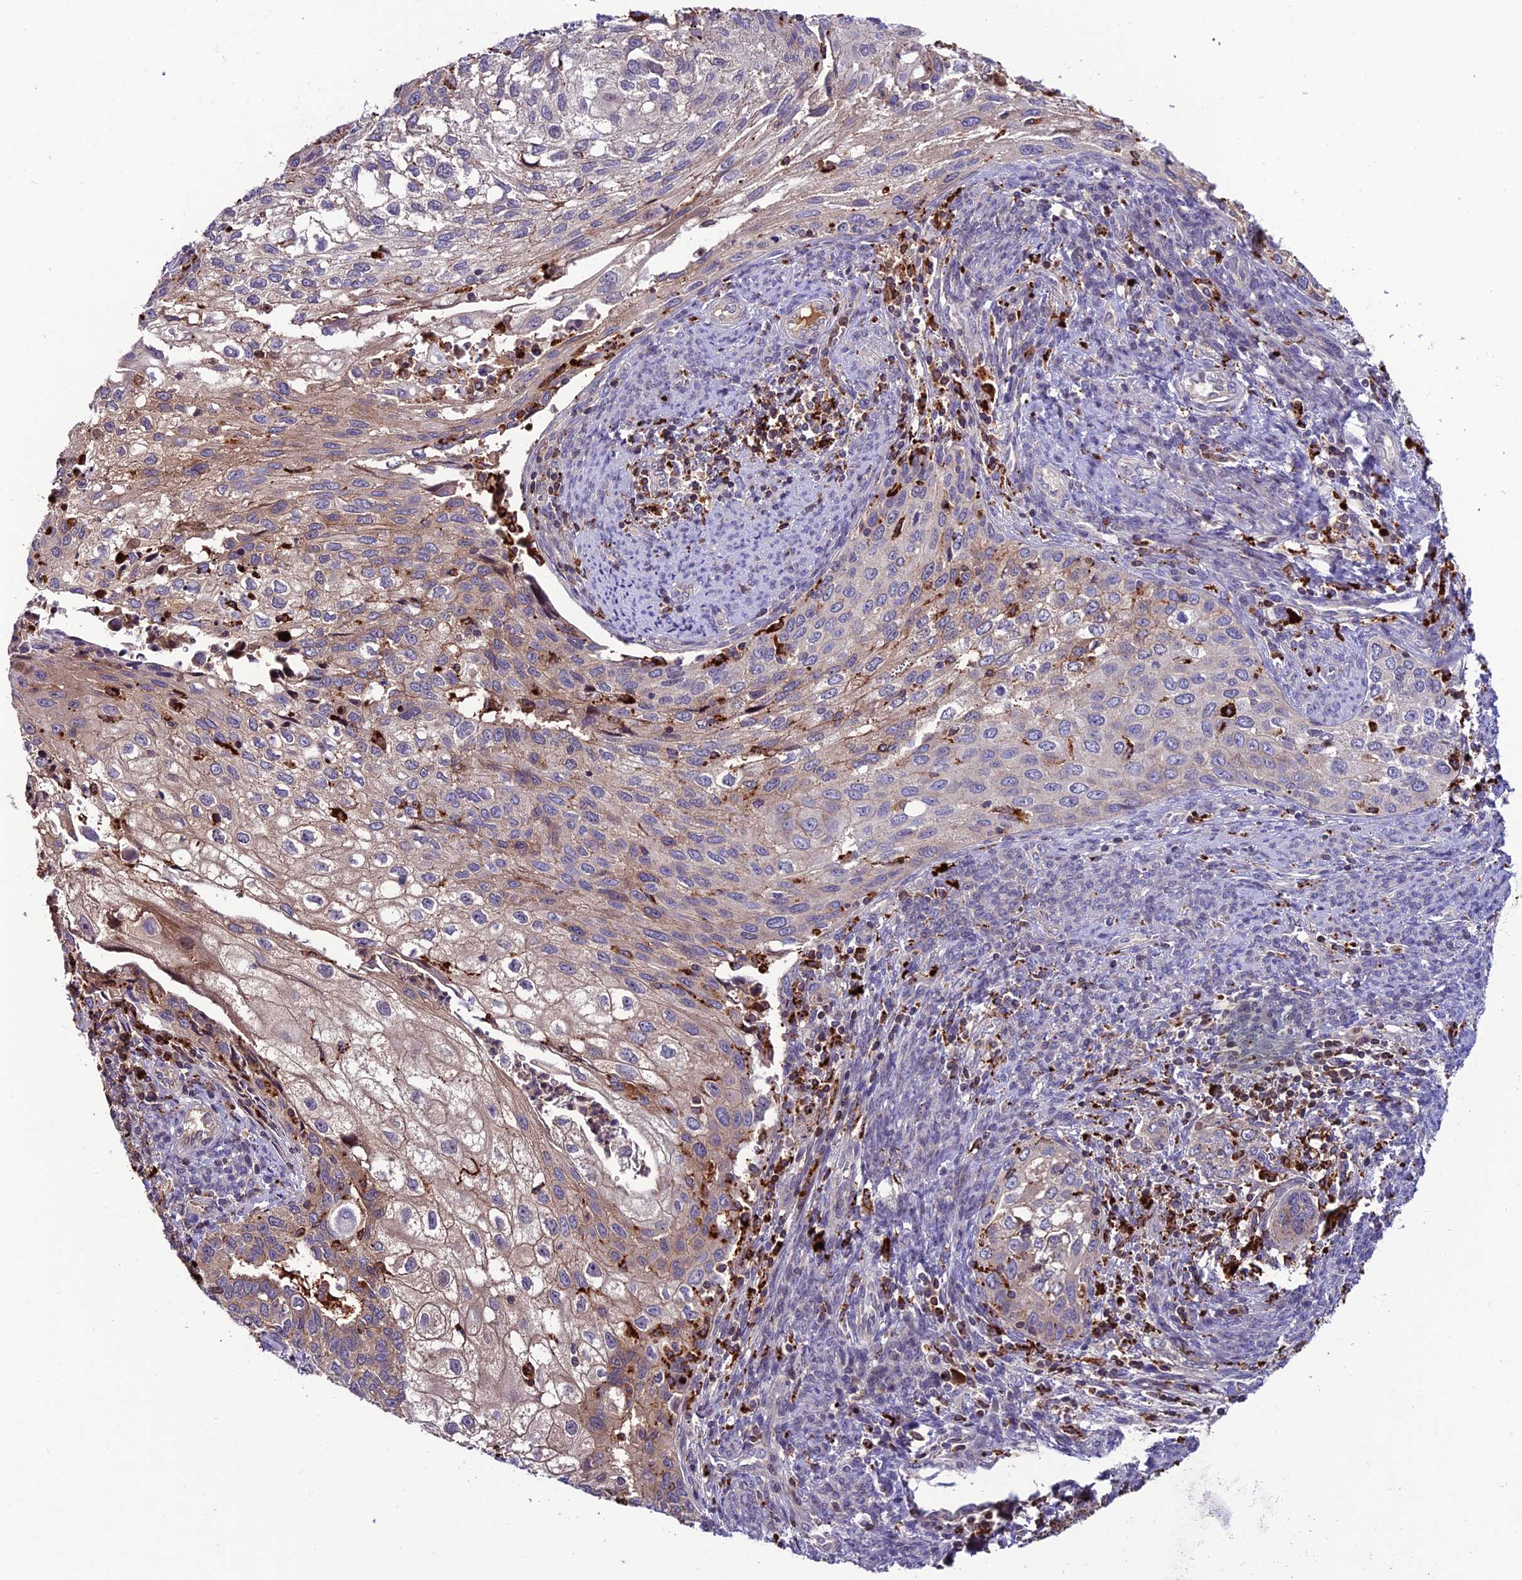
{"staining": {"intensity": "negative", "quantity": "none", "location": "none"}, "tissue": "cervical cancer", "cell_type": "Tumor cells", "image_type": "cancer", "snomed": [{"axis": "morphology", "description": "Squamous cell carcinoma, NOS"}, {"axis": "topography", "description": "Cervix"}], "caption": "Squamous cell carcinoma (cervical) was stained to show a protein in brown. There is no significant staining in tumor cells. (Brightfield microscopy of DAB immunohistochemistry (IHC) at high magnification).", "gene": "ARHGEF18", "patient": {"sex": "female", "age": 67}}